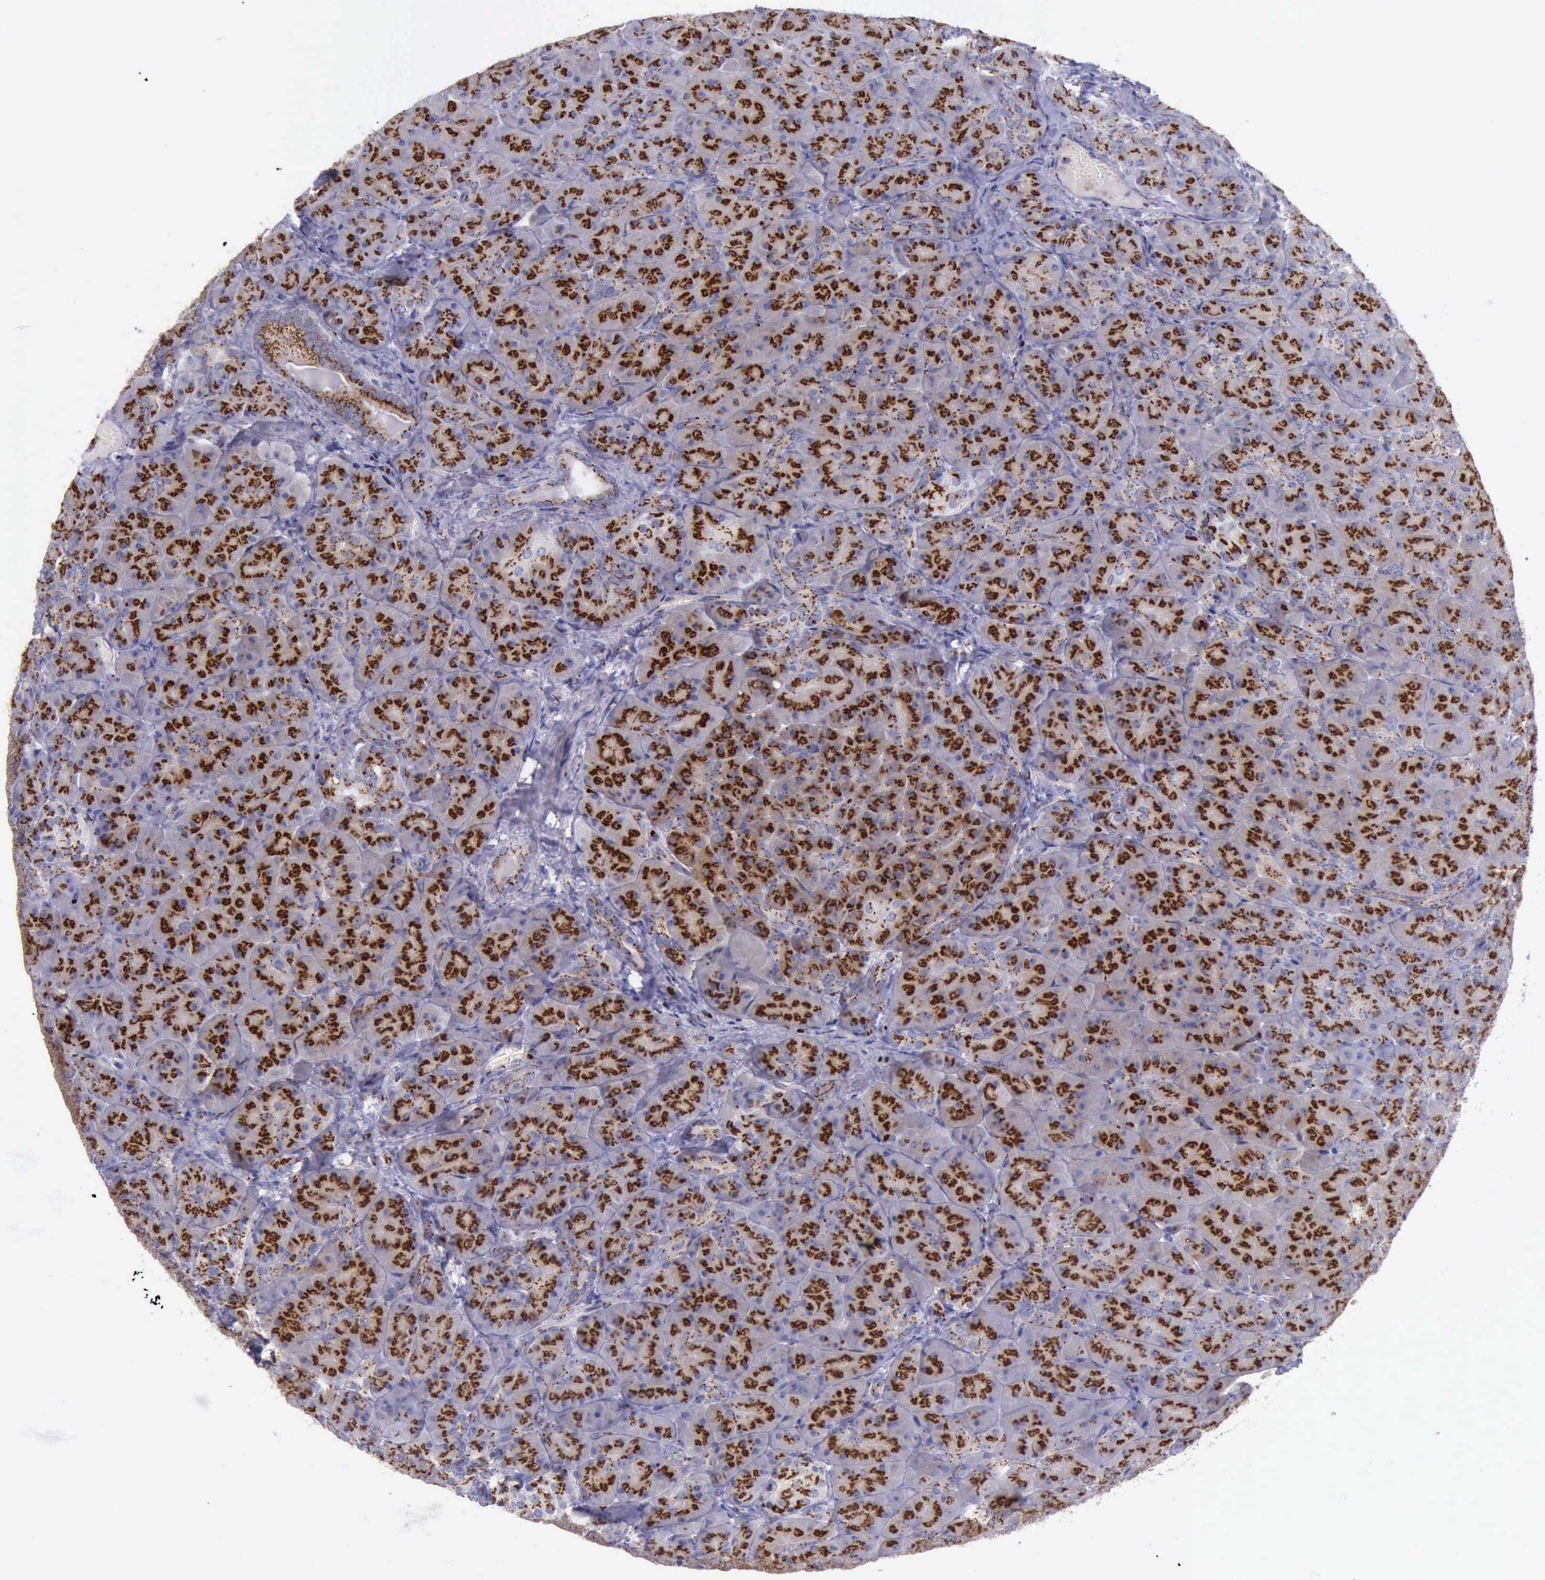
{"staining": {"intensity": "strong", "quantity": ">75%", "location": "cytoplasmic/membranous"}, "tissue": "pancreas", "cell_type": "Exocrine glandular cells", "image_type": "normal", "snomed": [{"axis": "morphology", "description": "Normal tissue, NOS"}, {"axis": "topography", "description": "Pancreas"}], "caption": "Protein staining displays strong cytoplasmic/membranous expression in about >75% of exocrine glandular cells in unremarkable pancreas.", "gene": "GOLGA5", "patient": {"sex": "male", "age": 66}}